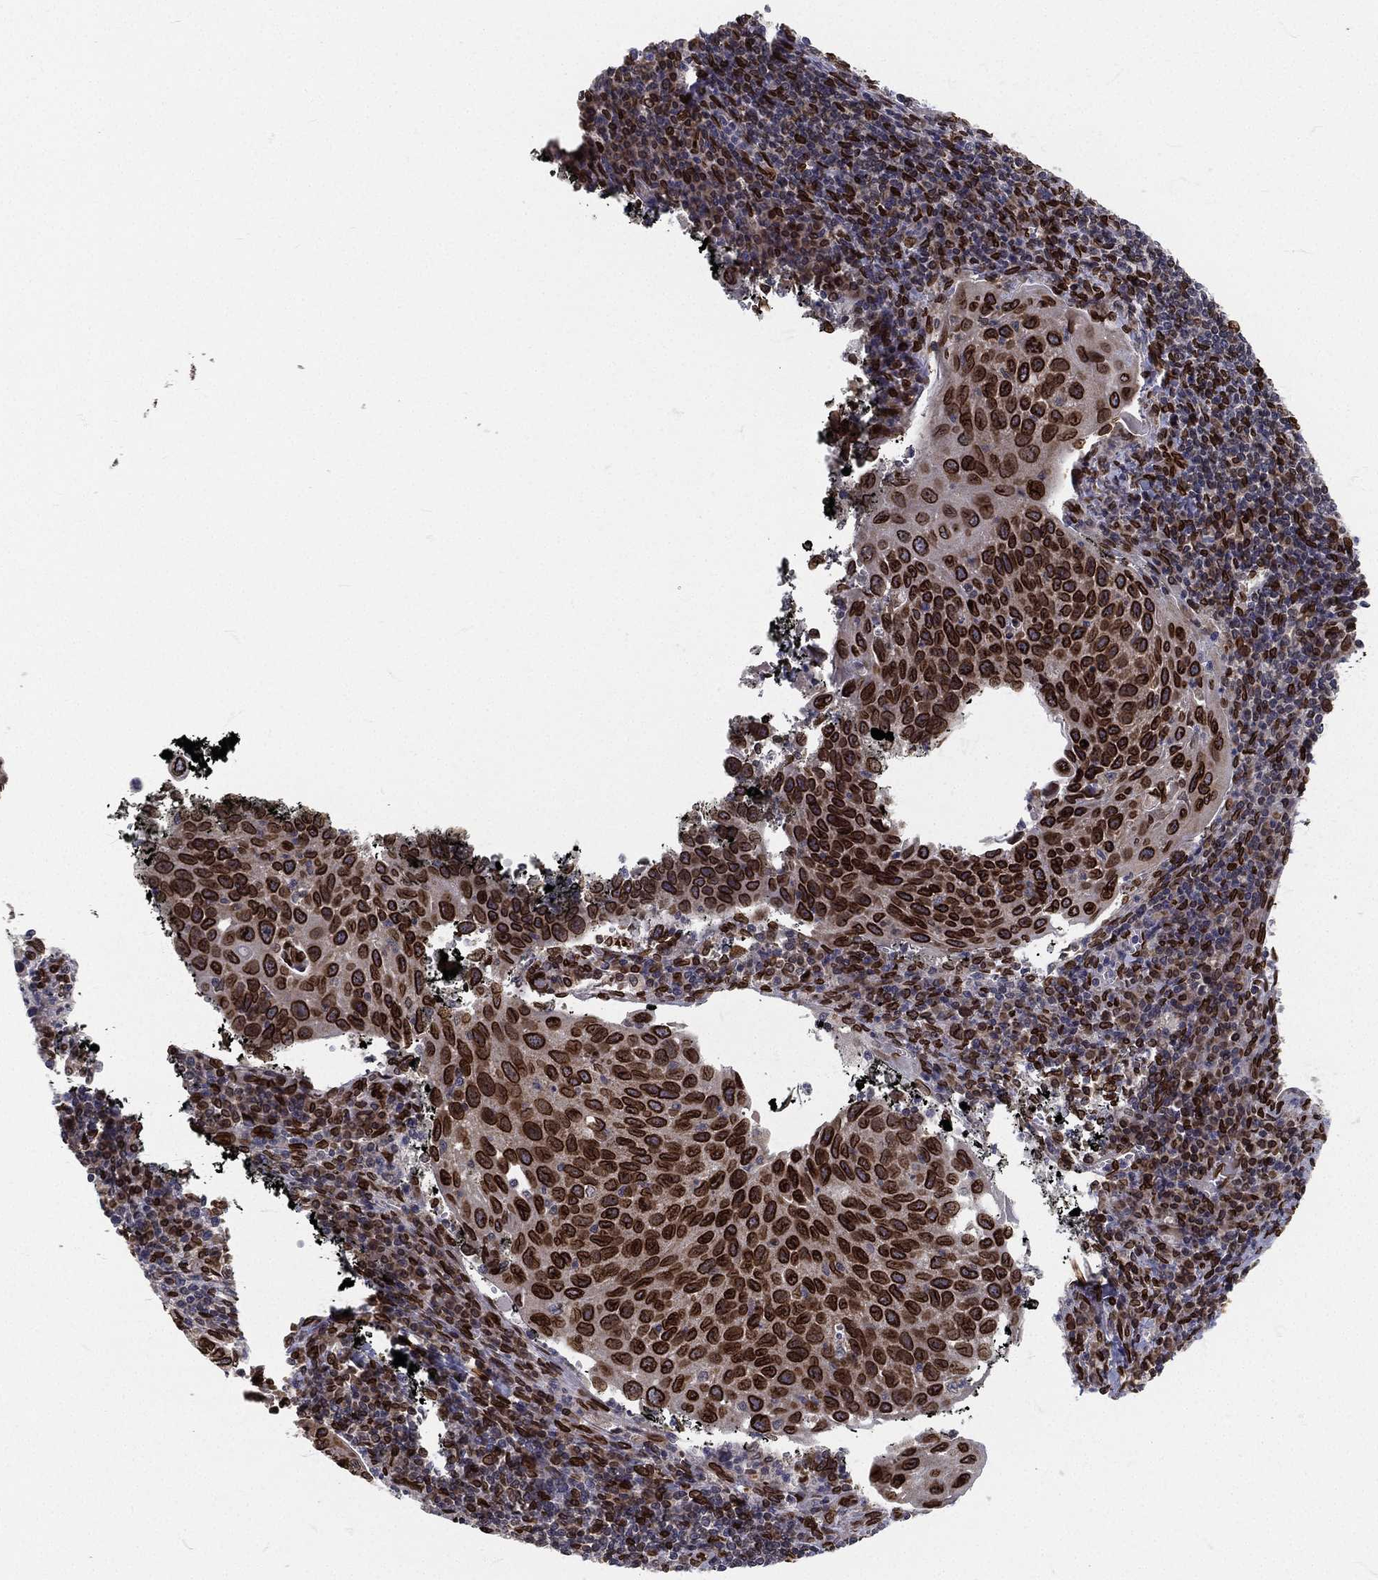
{"staining": {"intensity": "strong", "quantity": ">75%", "location": "cytoplasmic/membranous,nuclear"}, "tissue": "cervical cancer", "cell_type": "Tumor cells", "image_type": "cancer", "snomed": [{"axis": "morphology", "description": "Squamous cell carcinoma, NOS"}, {"axis": "topography", "description": "Cervix"}], "caption": "A high amount of strong cytoplasmic/membranous and nuclear staining is present in approximately >75% of tumor cells in cervical squamous cell carcinoma tissue.", "gene": "PALB2", "patient": {"sex": "female", "age": 54}}